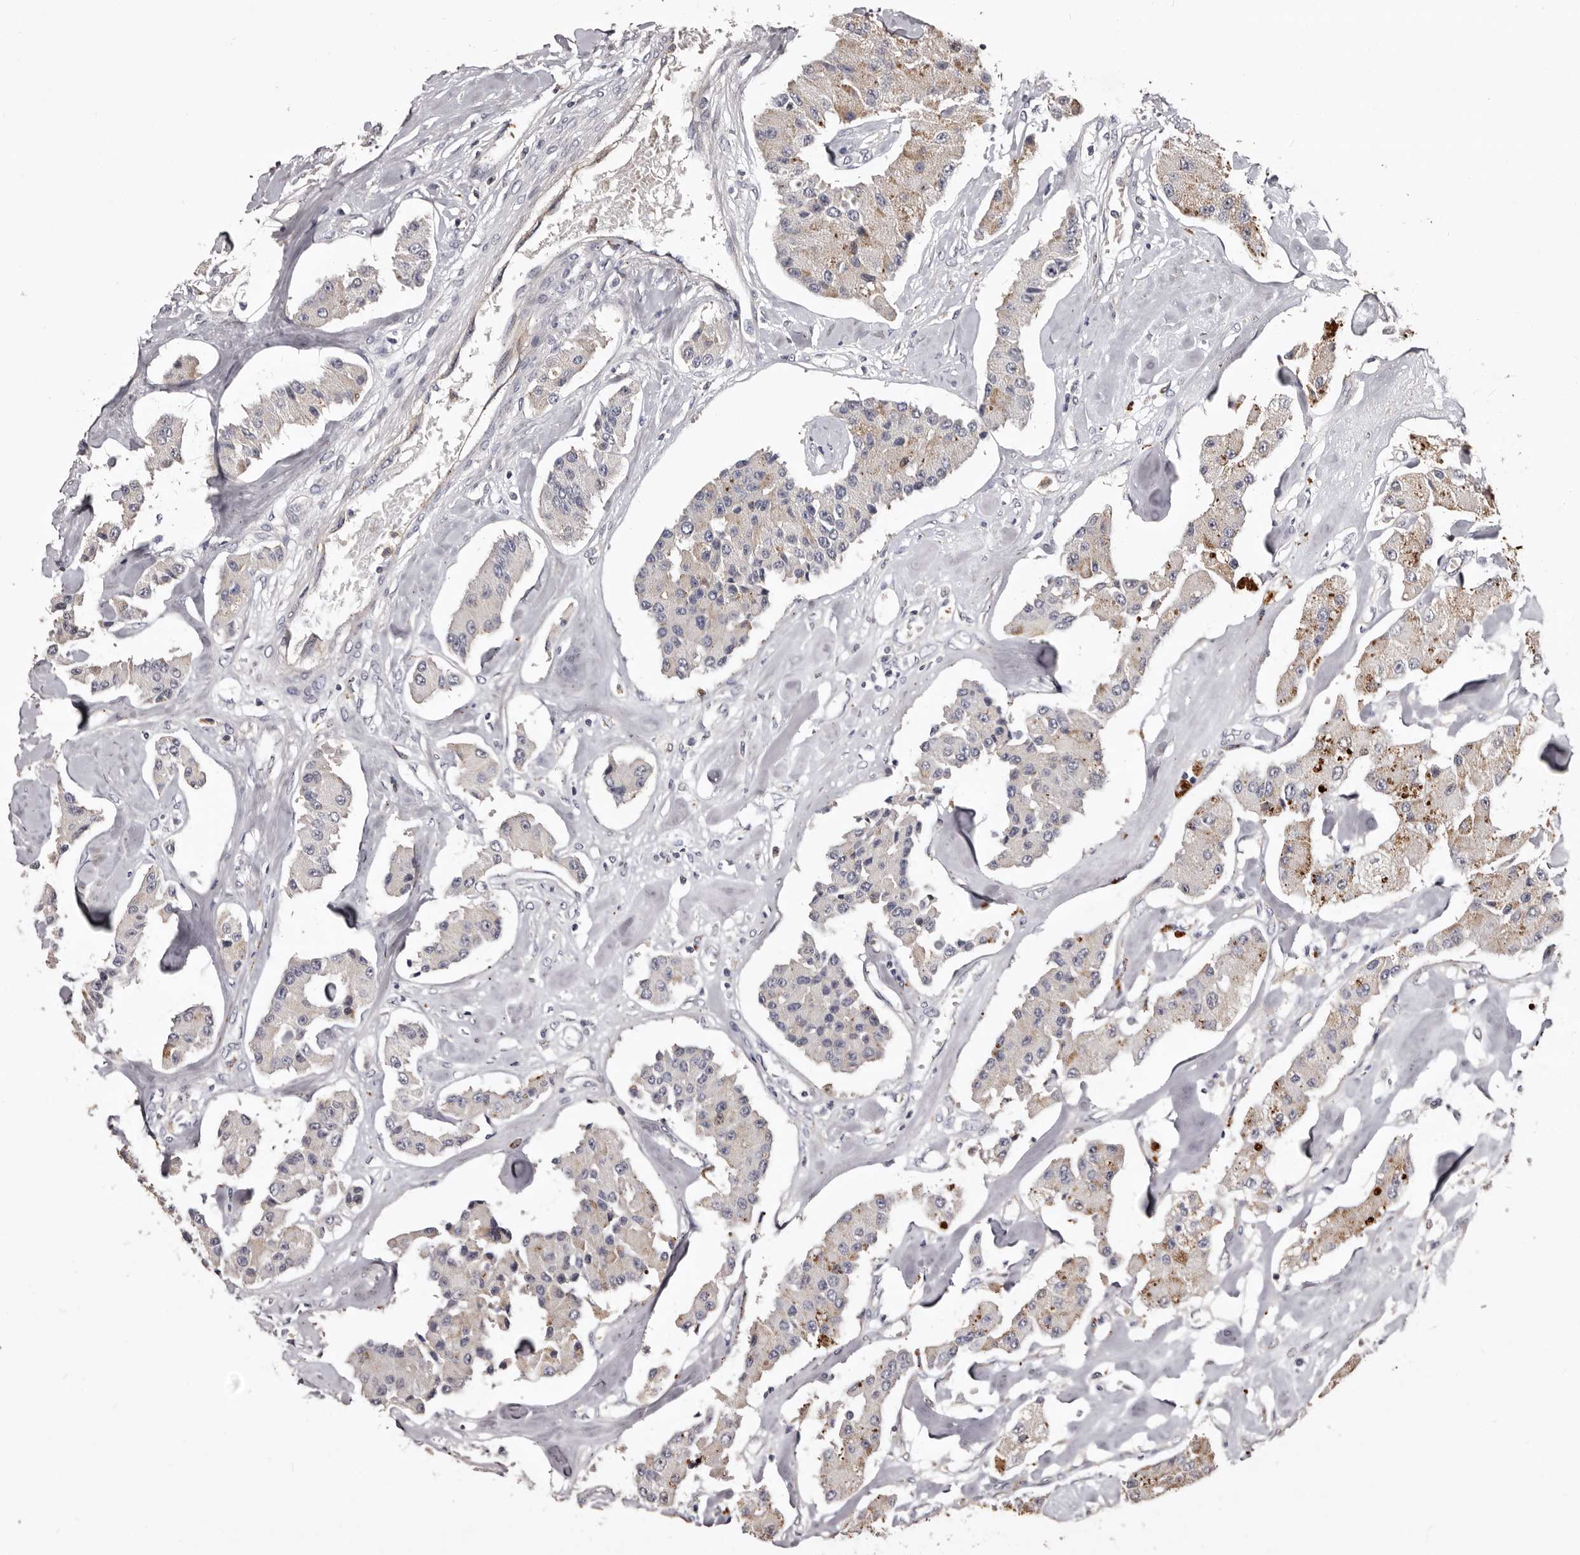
{"staining": {"intensity": "moderate", "quantity": "<25%", "location": "cytoplasmic/membranous"}, "tissue": "carcinoid", "cell_type": "Tumor cells", "image_type": "cancer", "snomed": [{"axis": "morphology", "description": "Carcinoid, malignant, NOS"}, {"axis": "topography", "description": "Pancreas"}], "caption": "The image displays immunohistochemical staining of carcinoid. There is moderate cytoplasmic/membranous expression is present in approximately <25% of tumor cells. (DAB = brown stain, brightfield microscopy at high magnification).", "gene": "SLC10A4", "patient": {"sex": "male", "age": 41}}